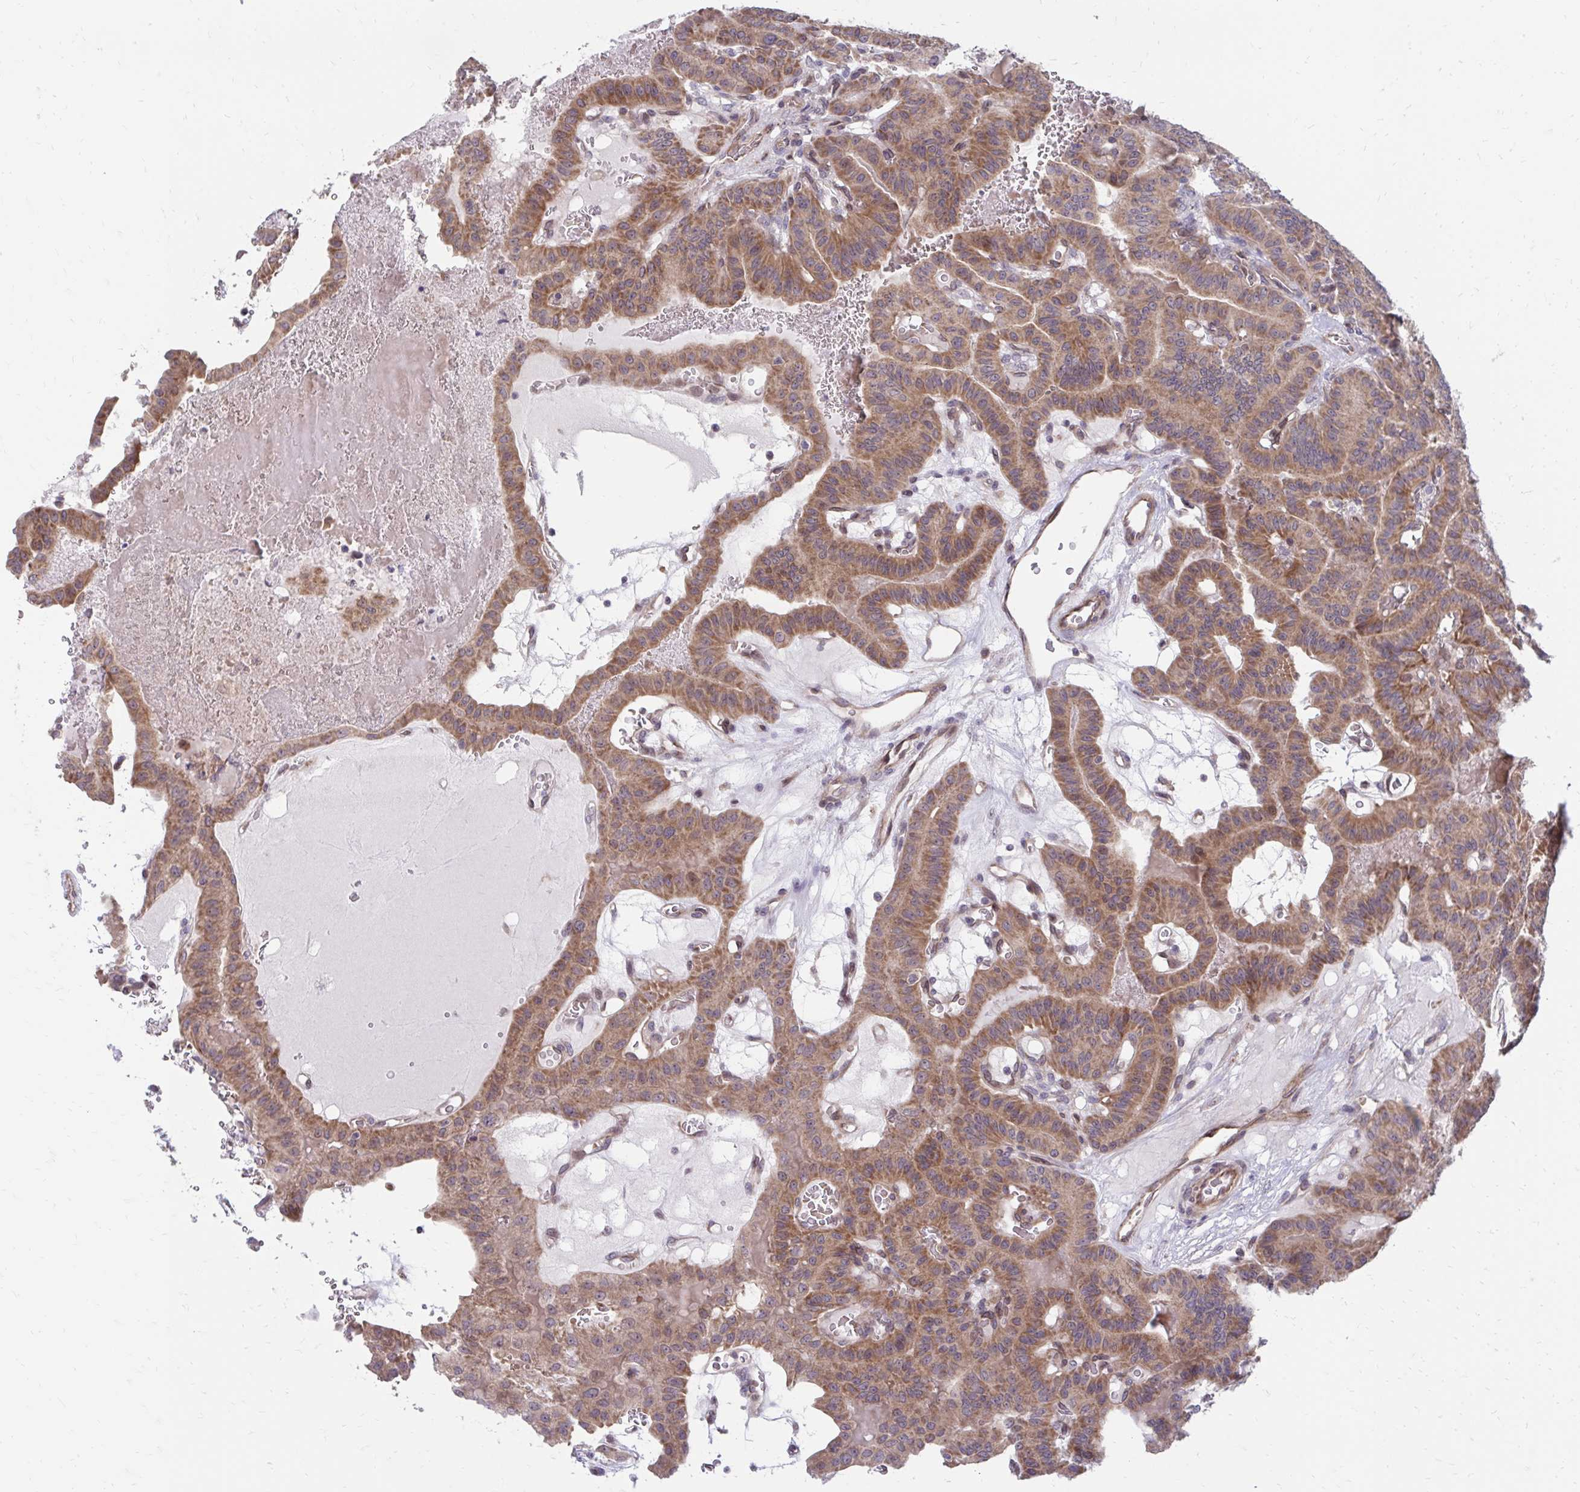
{"staining": {"intensity": "moderate", "quantity": ">75%", "location": "cytoplasmic/membranous"}, "tissue": "thyroid cancer", "cell_type": "Tumor cells", "image_type": "cancer", "snomed": [{"axis": "morphology", "description": "Papillary adenocarcinoma, NOS"}, {"axis": "topography", "description": "Thyroid gland"}], "caption": "Protein expression analysis of thyroid cancer displays moderate cytoplasmic/membranous positivity in about >75% of tumor cells.", "gene": "ITPR2", "patient": {"sex": "male", "age": 87}}